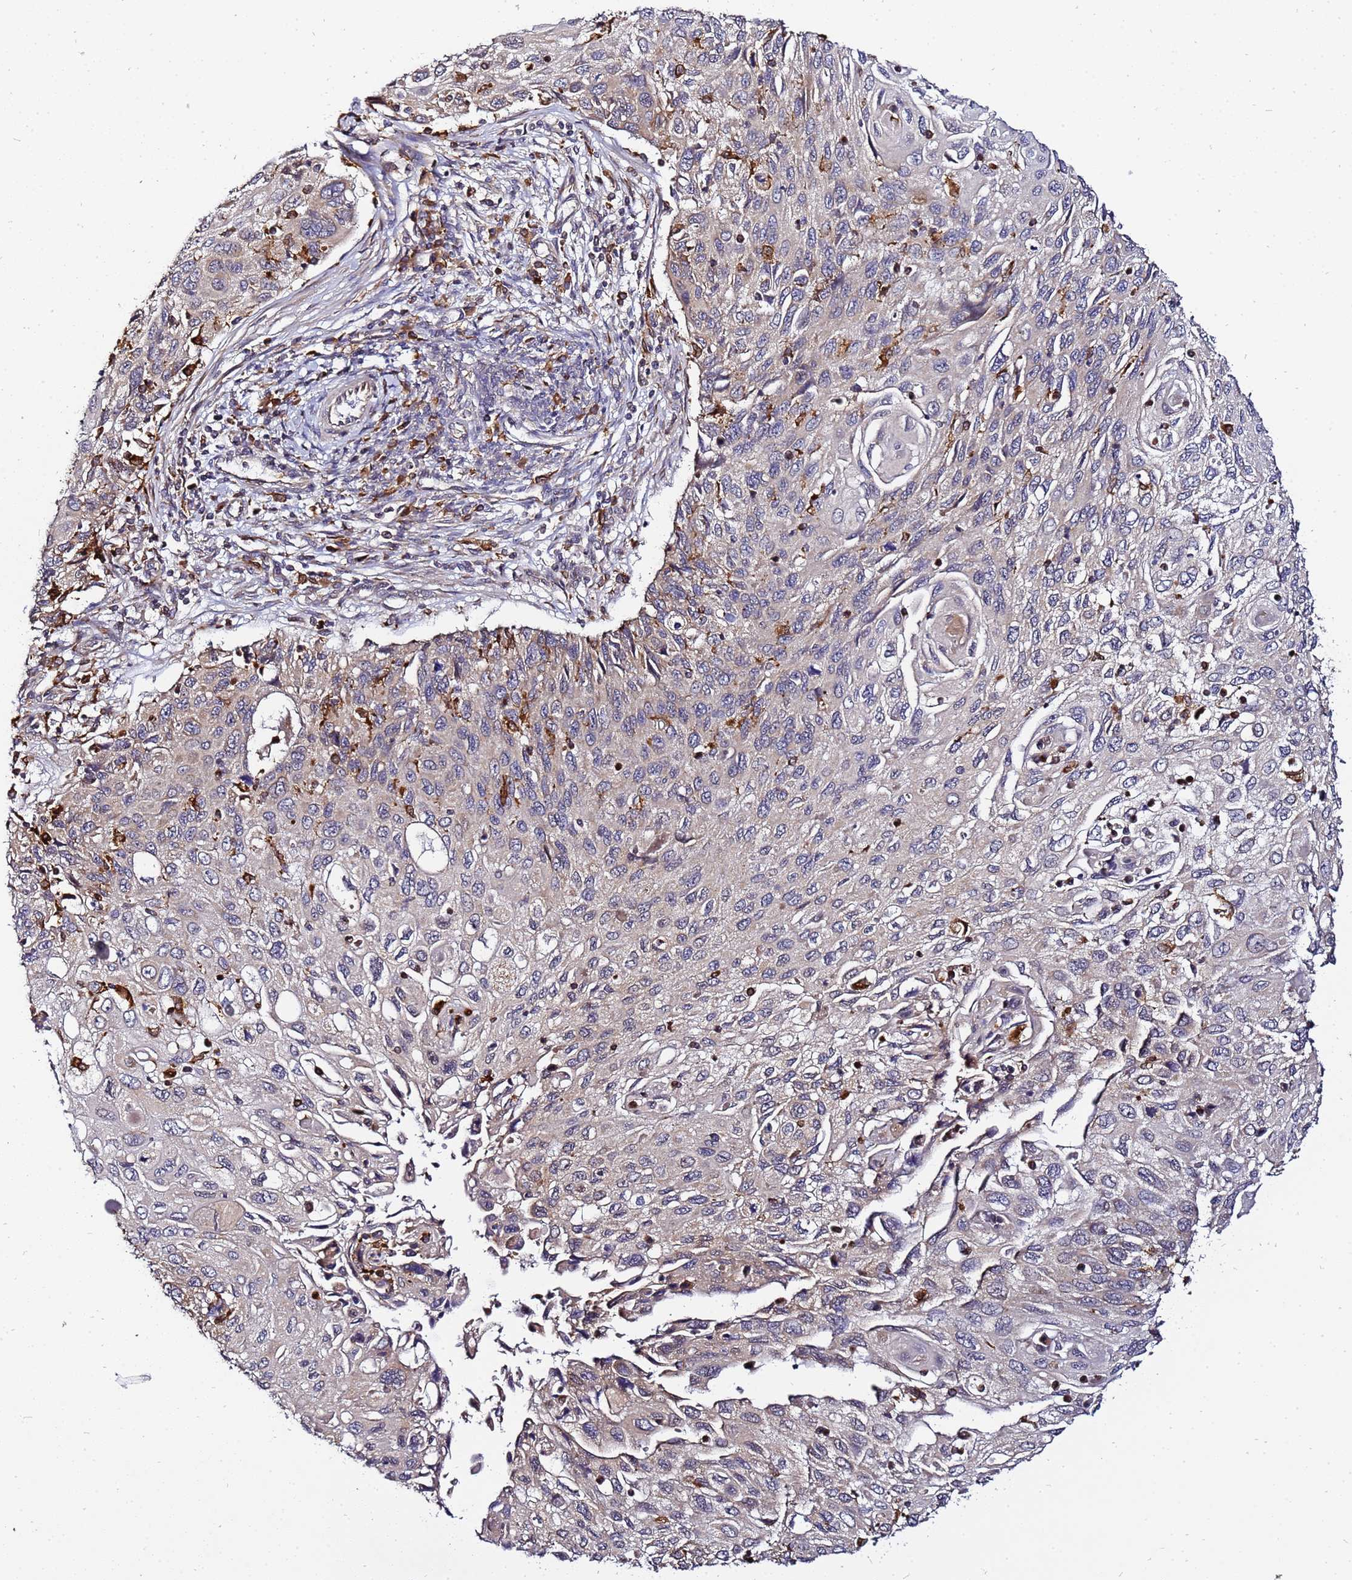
{"staining": {"intensity": "negative", "quantity": "none", "location": "none"}, "tissue": "cervical cancer", "cell_type": "Tumor cells", "image_type": "cancer", "snomed": [{"axis": "morphology", "description": "Squamous cell carcinoma, NOS"}, {"axis": "topography", "description": "Cervix"}], "caption": "A micrograph of human cervical squamous cell carcinoma is negative for staining in tumor cells. The staining was performed using DAB to visualize the protein expression in brown, while the nuclei were stained in blue with hematoxylin (Magnification: 20x).", "gene": "ADPGK", "patient": {"sex": "female", "age": 70}}